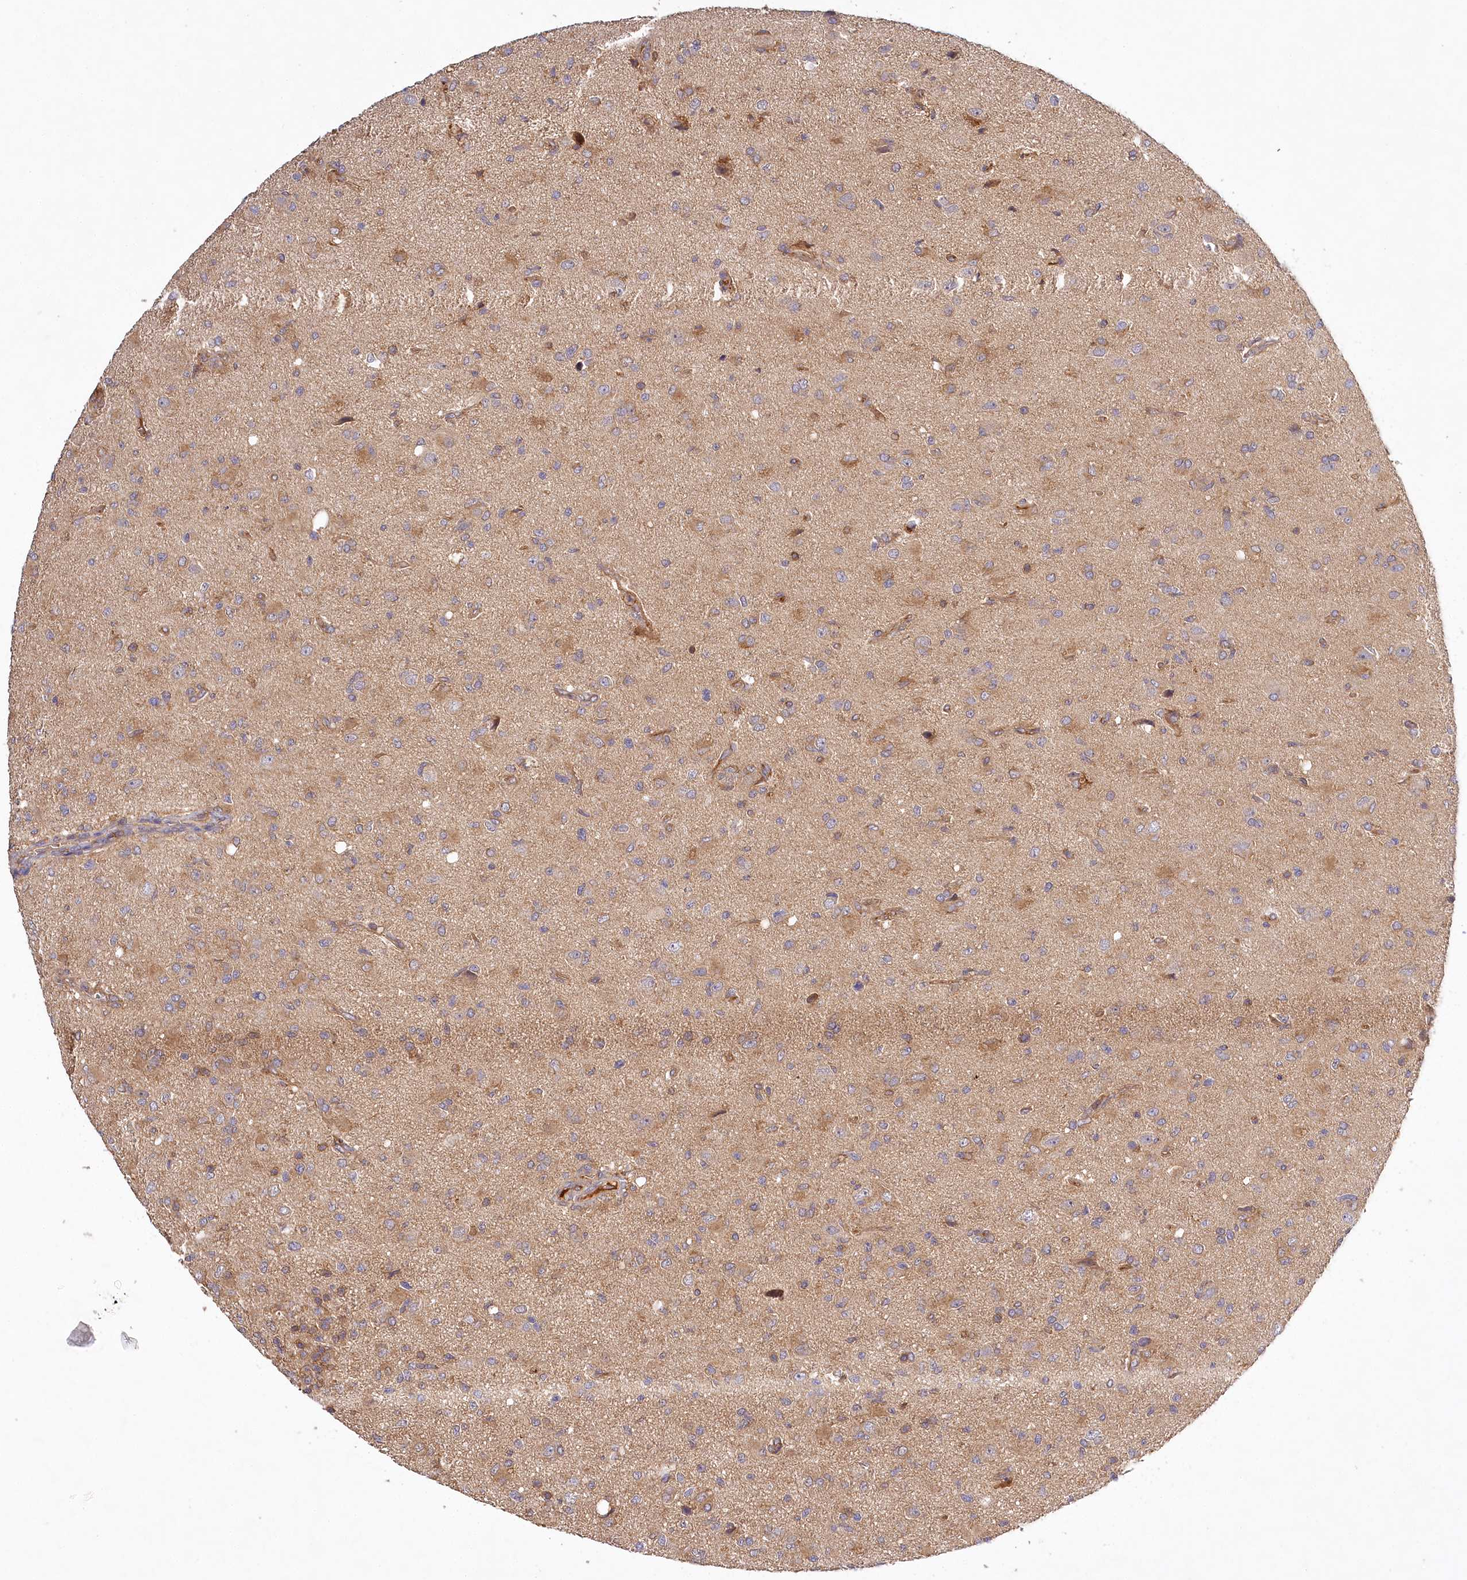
{"staining": {"intensity": "weak", "quantity": "25%-75%", "location": "cytoplasmic/membranous"}, "tissue": "glioma", "cell_type": "Tumor cells", "image_type": "cancer", "snomed": [{"axis": "morphology", "description": "Glioma, malignant, High grade"}, {"axis": "topography", "description": "Brain"}], "caption": "Tumor cells demonstrate low levels of weak cytoplasmic/membranous positivity in about 25%-75% of cells in human glioma.", "gene": "LSS", "patient": {"sex": "female", "age": 57}}